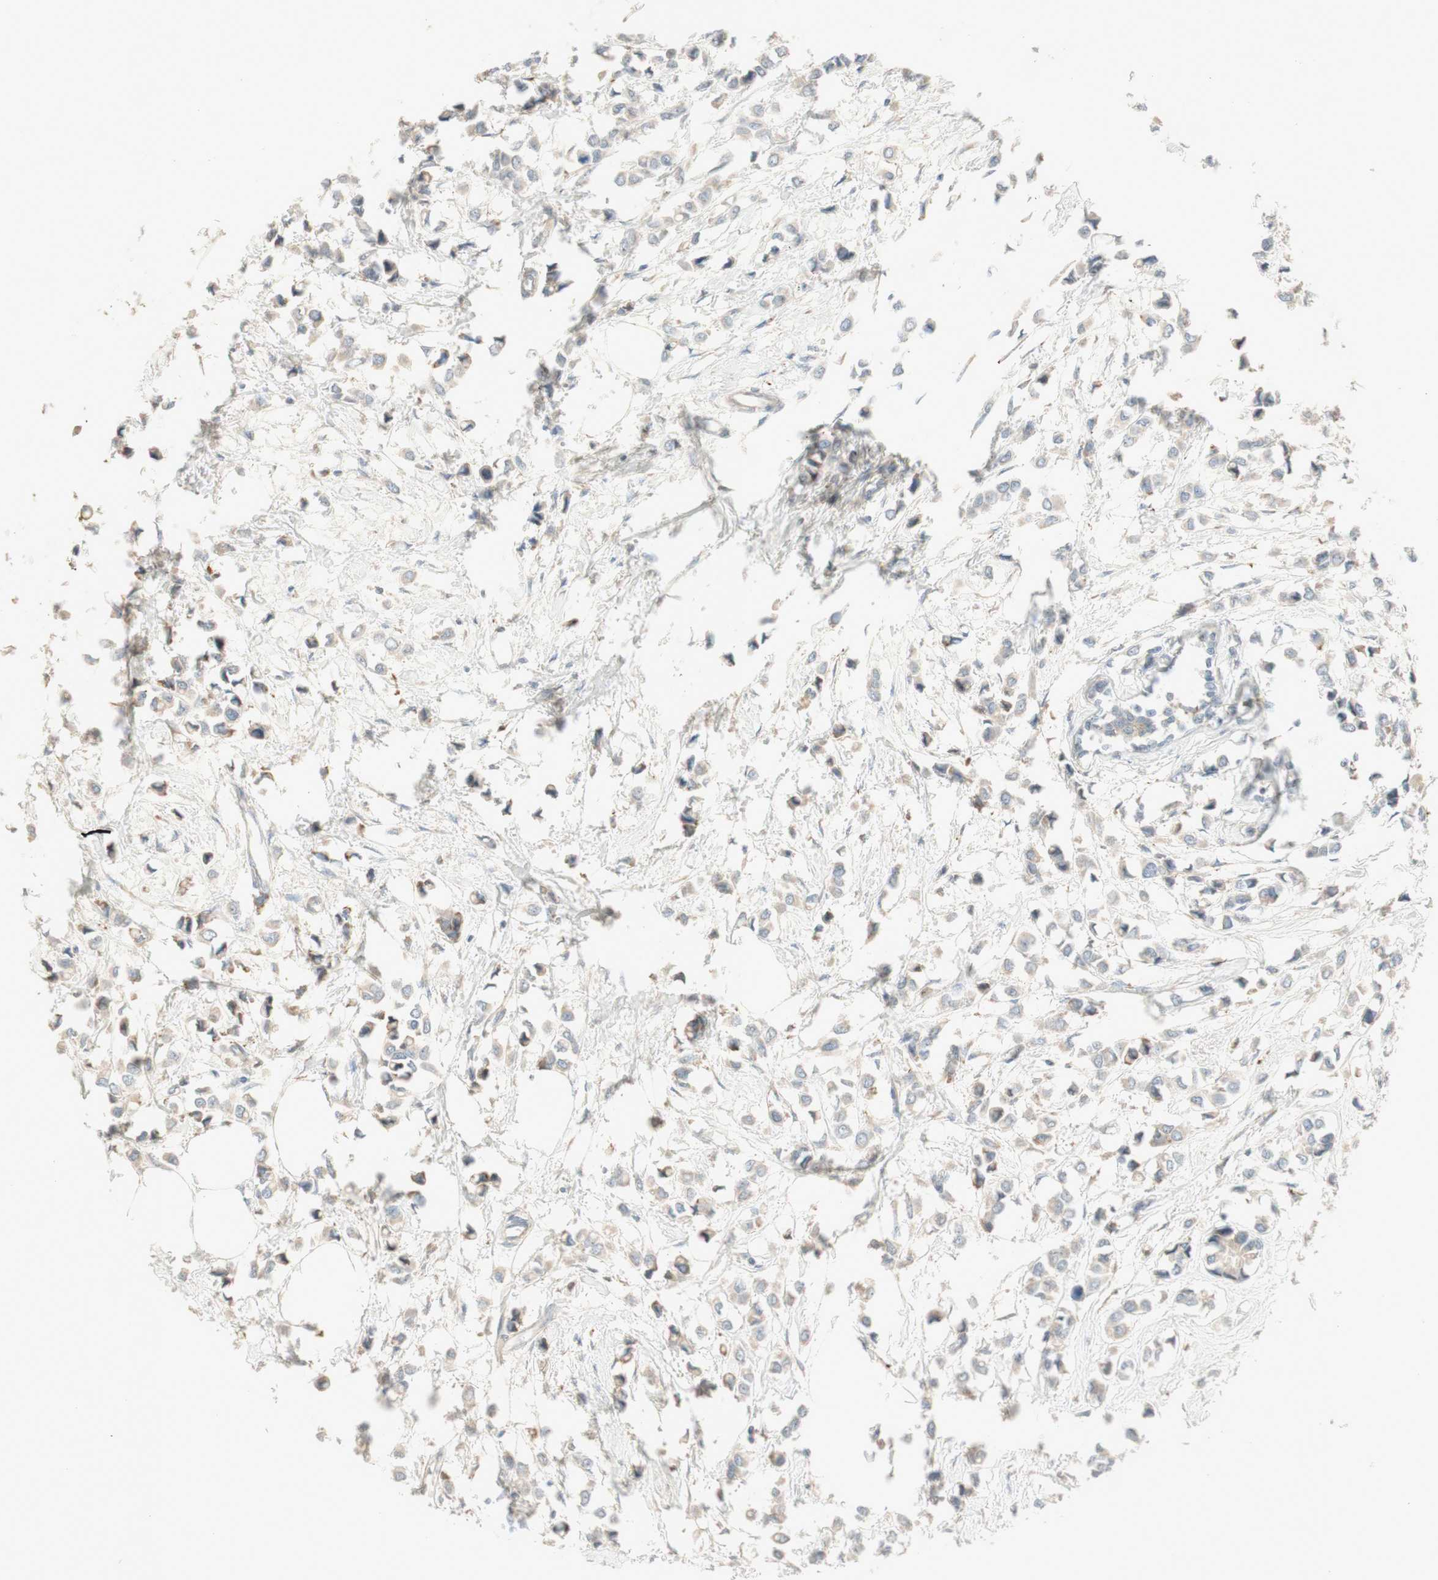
{"staining": {"intensity": "weak", "quantity": "<25%", "location": "cytoplasmic/membranous"}, "tissue": "breast cancer", "cell_type": "Tumor cells", "image_type": "cancer", "snomed": [{"axis": "morphology", "description": "Lobular carcinoma"}, {"axis": "topography", "description": "Breast"}], "caption": "DAB immunohistochemical staining of human lobular carcinoma (breast) exhibits no significant expression in tumor cells.", "gene": "PTGER4", "patient": {"sex": "female", "age": 51}}